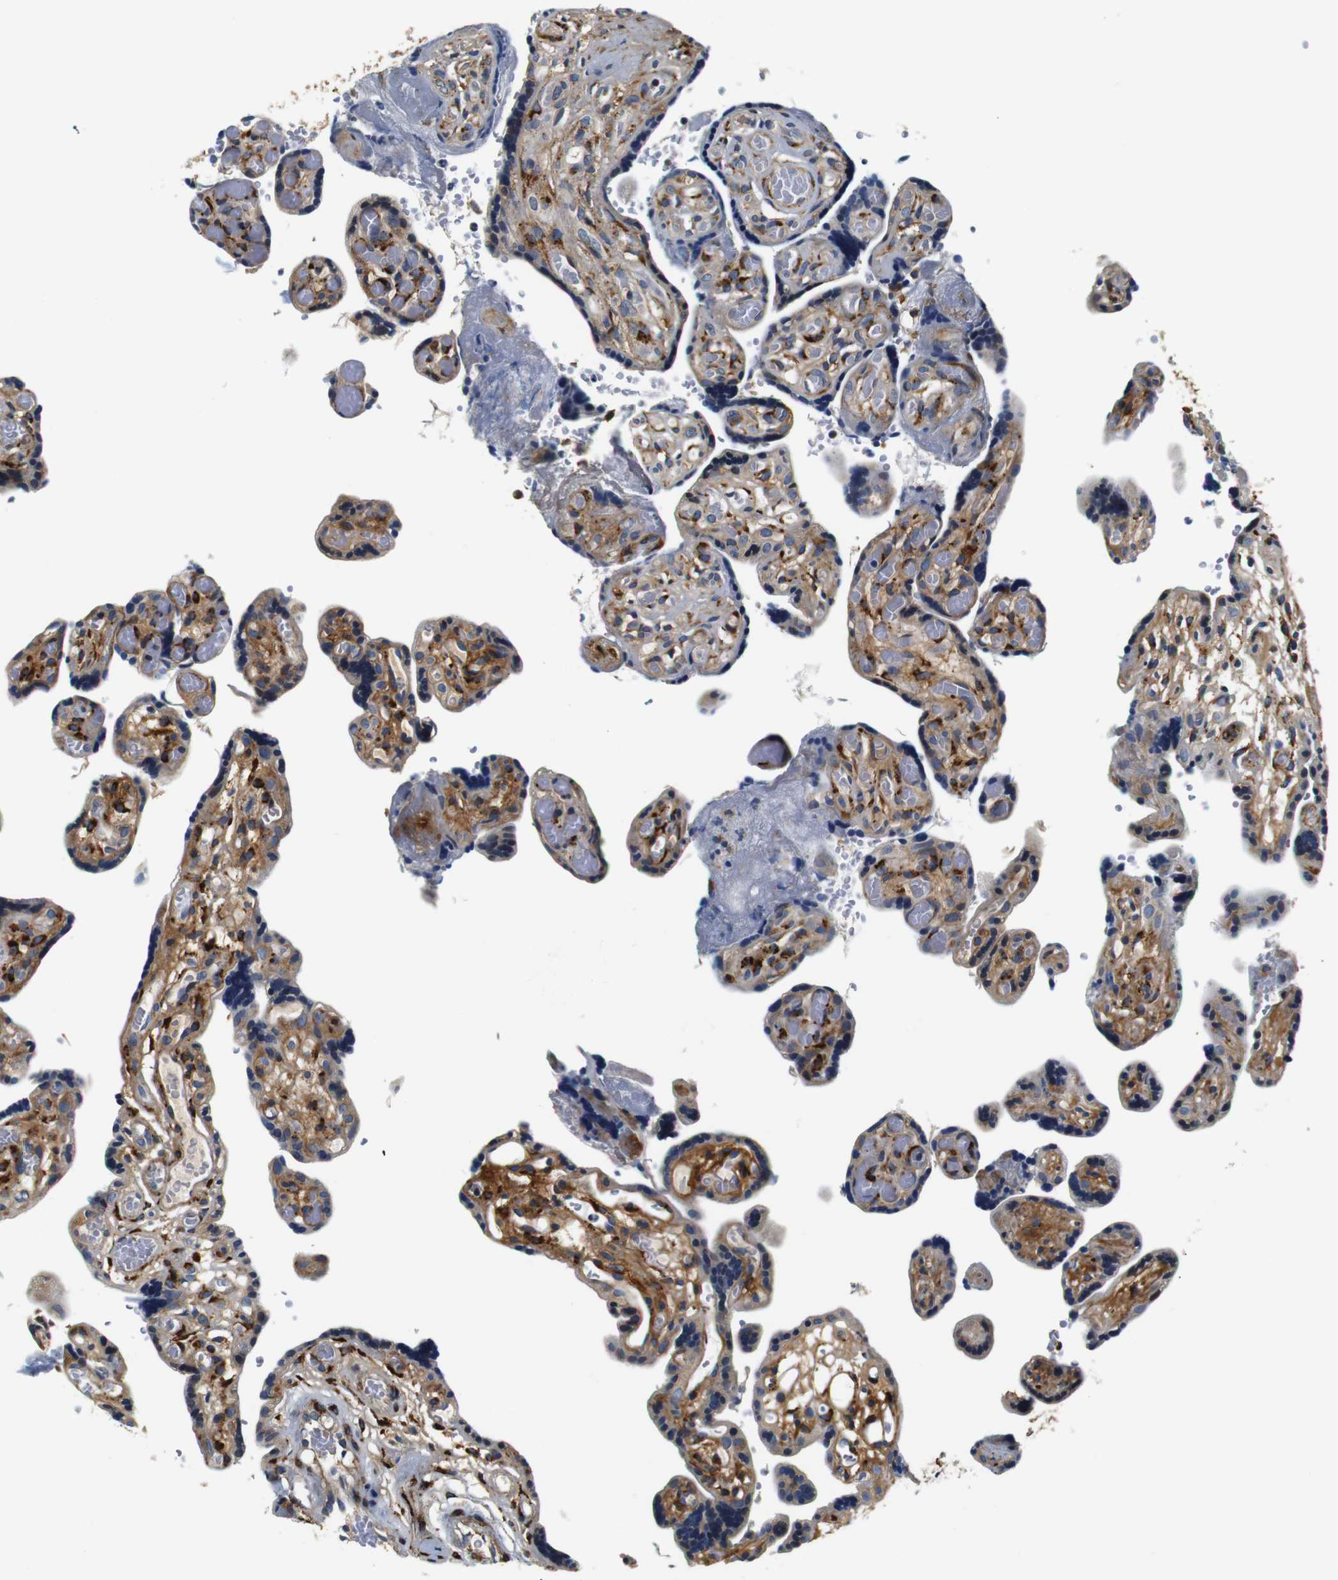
{"staining": {"intensity": "moderate", "quantity": "25%-75%", "location": "cytoplasmic/membranous"}, "tissue": "placenta", "cell_type": "Decidual cells", "image_type": "normal", "snomed": [{"axis": "morphology", "description": "Normal tissue, NOS"}, {"axis": "topography", "description": "Placenta"}], "caption": "Brown immunohistochemical staining in normal placenta reveals moderate cytoplasmic/membranous positivity in about 25%-75% of decidual cells. Using DAB (brown) and hematoxylin (blue) stains, captured at high magnification using brightfield microscopy.", "gene": "COL1A1", "patient": {"sex": "female", "age": 30}}